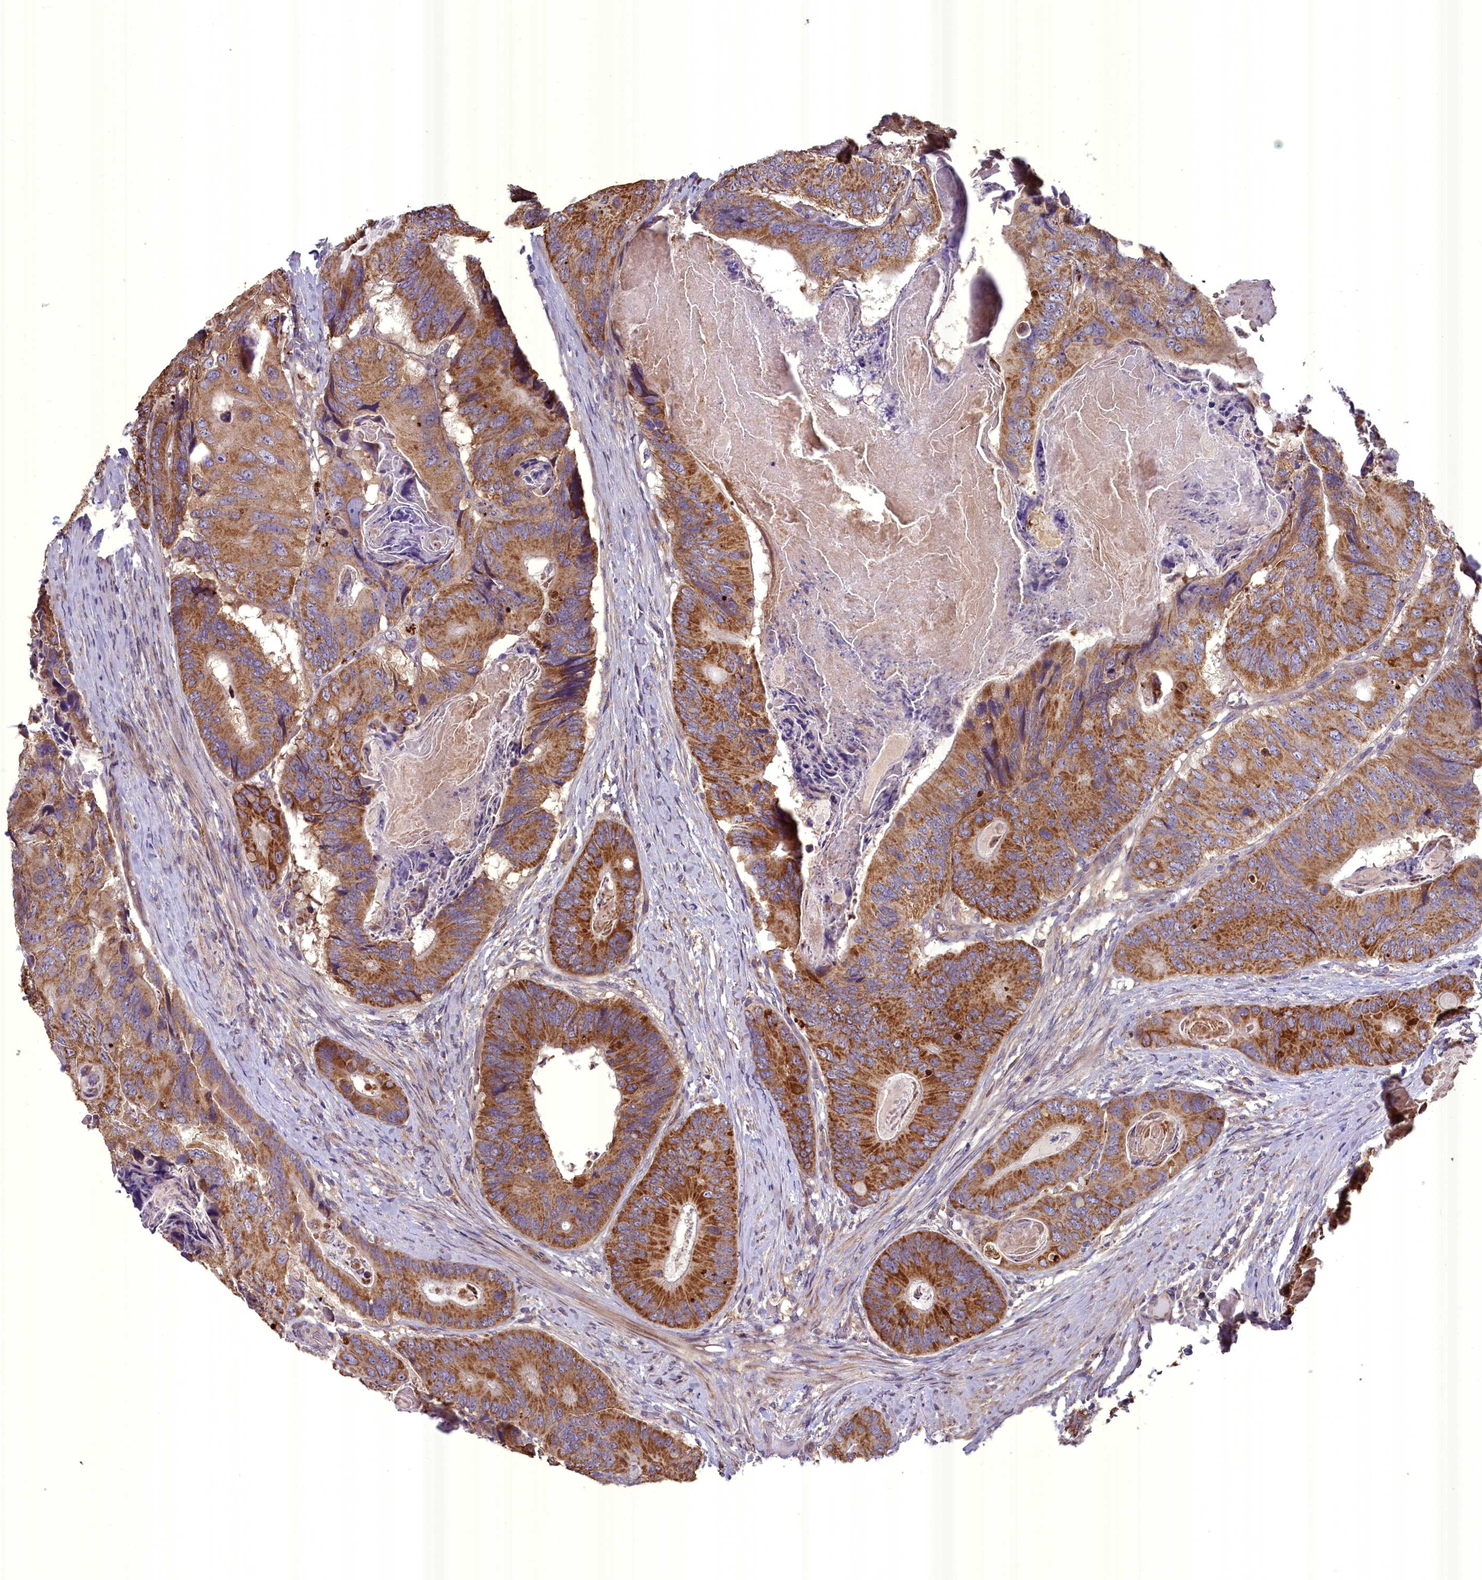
{"staining": {"intensity": "moderate", "quantity": ">75%", "location": "cytoplasmic/membranous"}, "tissue": "colorectal cancer", "cell_type": "Tumor cells", "image_type": "cancer", "snomed": [{"axis": "morphology", "description": "Adenocarcinoma, NOS"}, {"axis": "topography", "description": "Colon"}], "caption": "Colorectal cancer was stained to show a protein in brown. There is medium levels of moderate cytoplasmic/membranous staining in about >75% of tumor cells.", "gene": "ACAD8", "patient": {"sex": "male", "age": 84}}